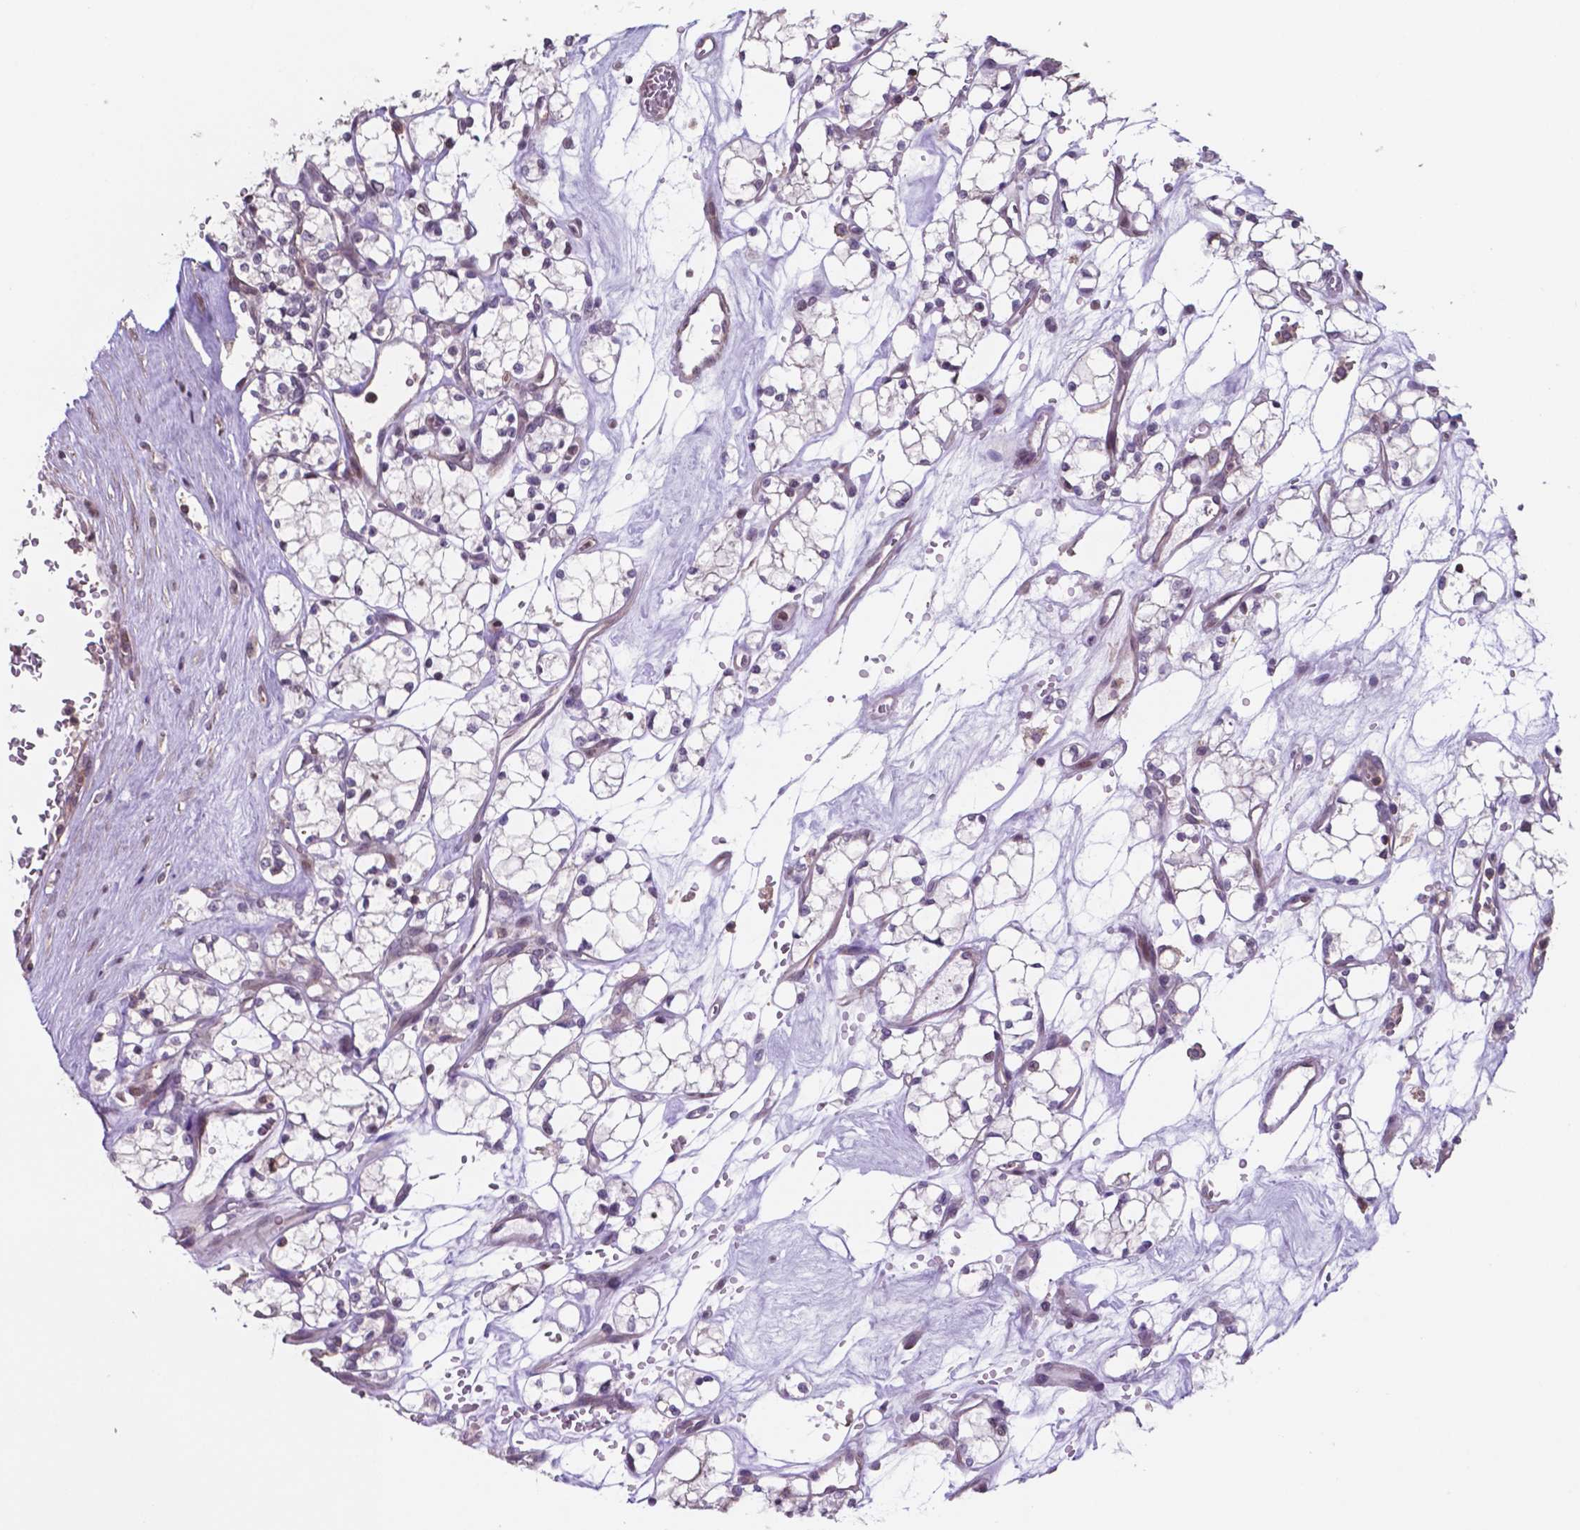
{"staining": {"intensity": "negative", "quantity": "none", "location": "none"}, "tissue": "renal cancer", "cell_type": "Tumor cells", "image_type": "cancer", "snomed": [{"axis": "morphology", "description": "Adenocarcinoma, NOS"}, {"axis": "topography", "description": "Kidney"}], "caption": "This is an immunohistochemistry (IHC) photomicrograph of renal cancer (adenocarcinoma). There is no positivity in tumor cells.", "gene": "MLC1", "patient": {"sex": "female", "age": 69}}